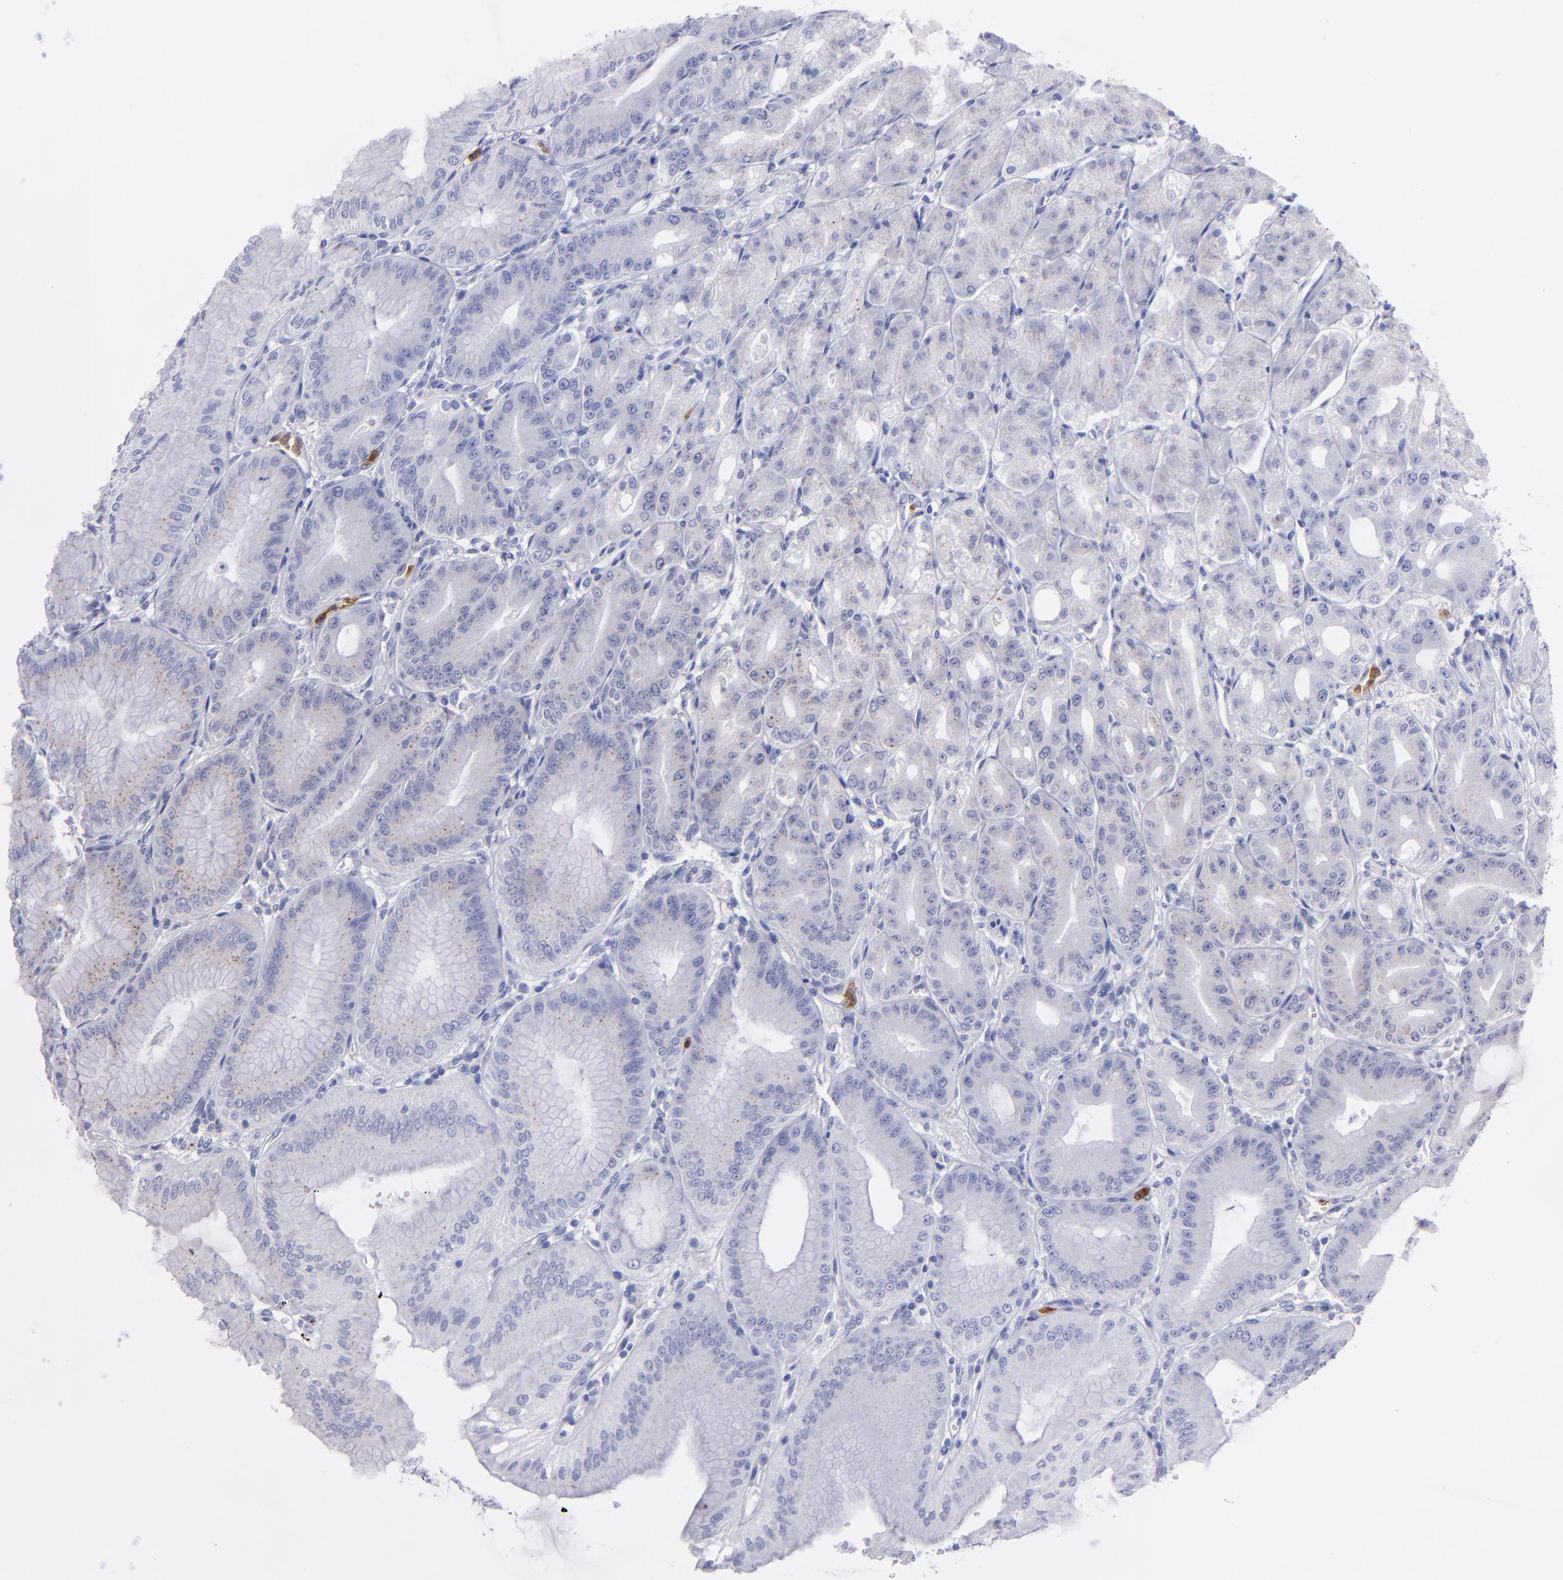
{"staining": {"intensity": "negative", "quantity": "none", "location": "none"}, "tissue": "stomach", "cell_type": "Glandular cells", "image_type": "normal", "snomed": [{"axis": "morphology", "description": "Normal tissue, NOS"}, {"axis": "topography", "description": "Stomach, lower"}], "caption": "Glandular cells show no significant expression in normal stomach. (DAB immunohistochemistry, high magnification).", "gene": "CR1", "patient": {"sex": "male", "age": 71}}